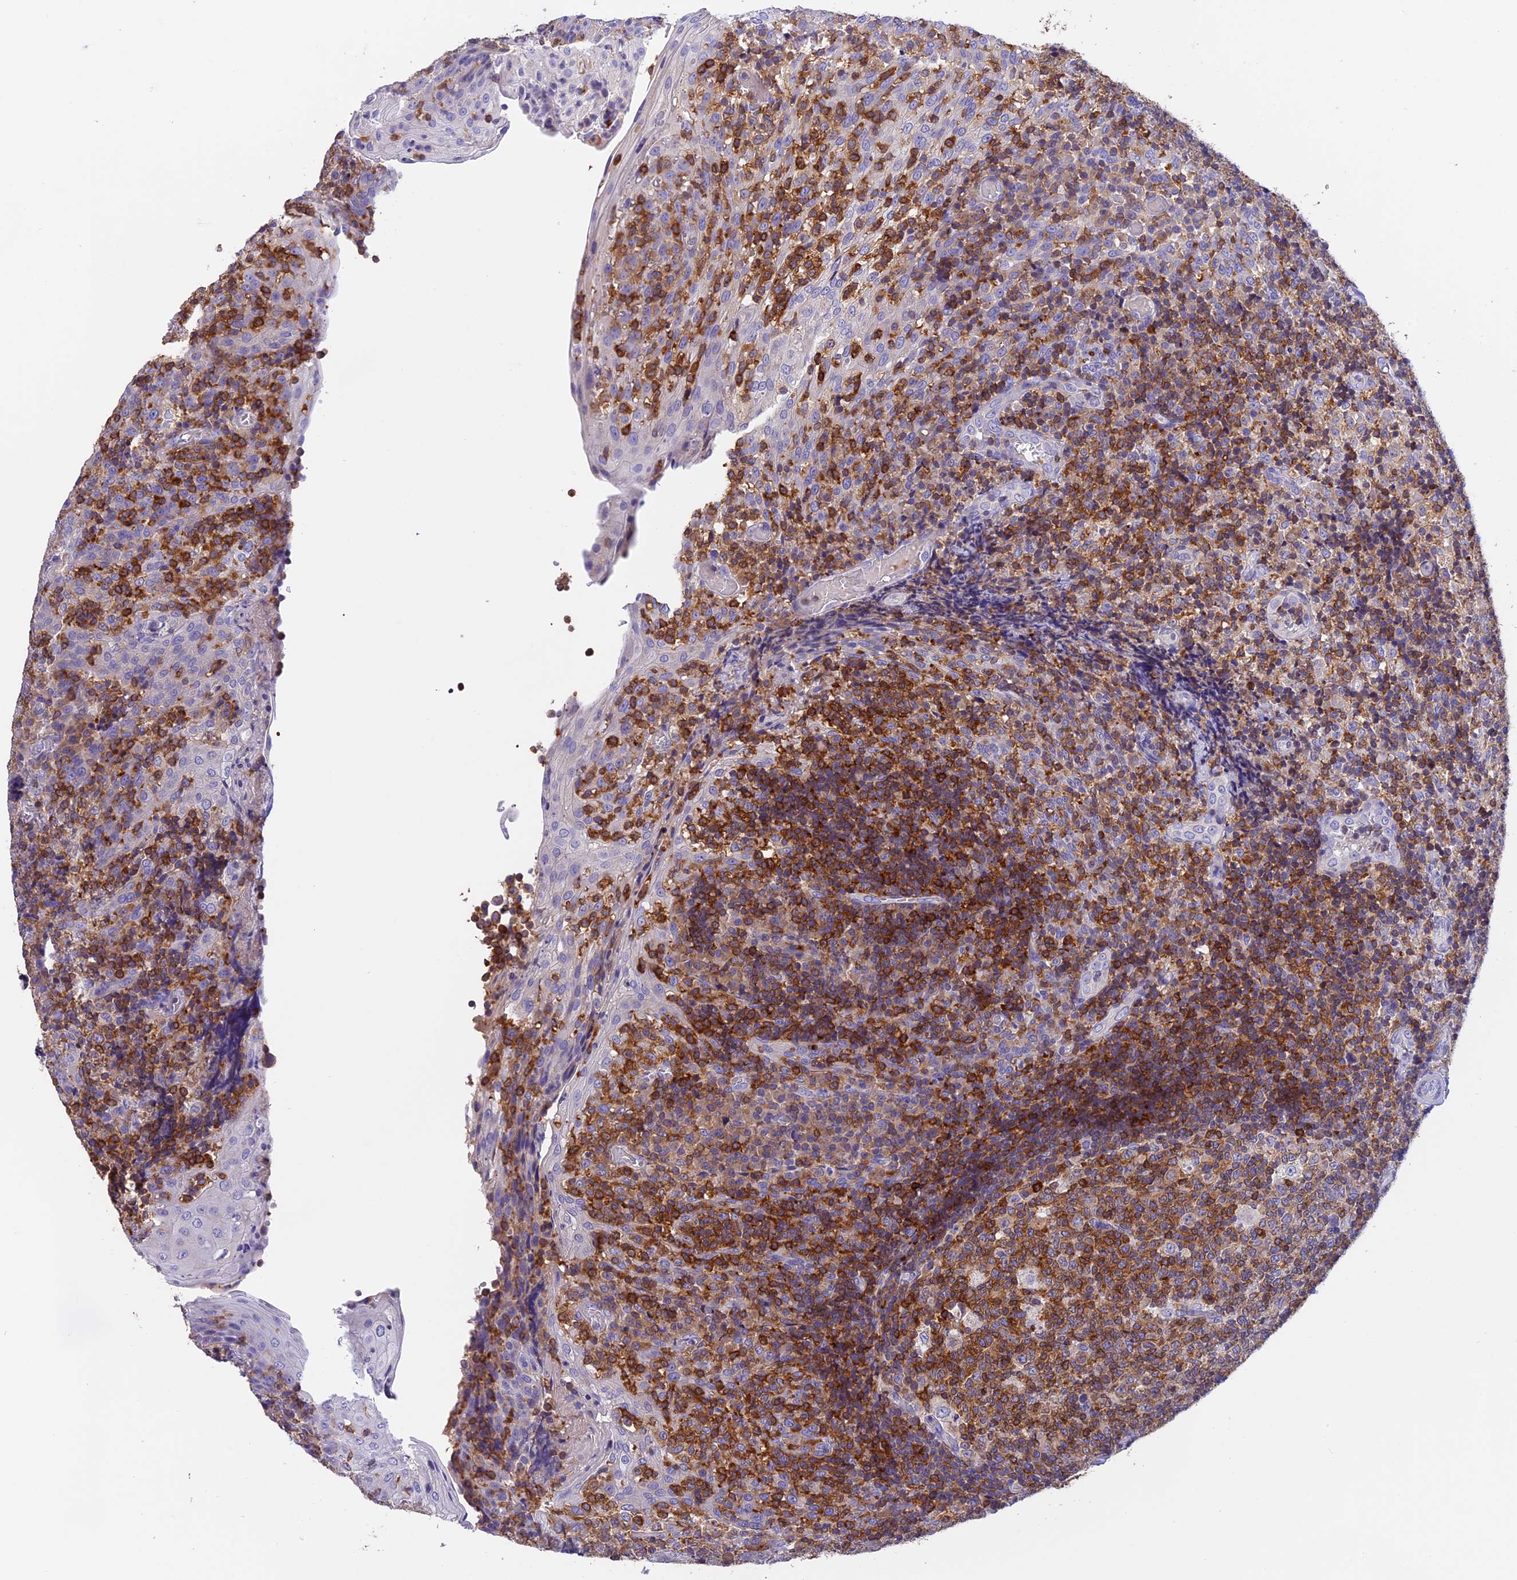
{"staining": {"intensity": "moderate", "quantity": "25%-75%", "location": "cytoplasmic/membranous"}, "tissue": "tonsil", "cell_type": "Germinal center cells", "image_type": "normal", "snomed": [{"axis": "morphology", "description": "Normal tissue, NOS"}, {"axis": "topography", "description": "Tonsil"}], "caption": "Tonsil stained with a brown dye displays moderate cytoplasmic/membranous positive expression in approximately 25%-75% of germinal center cells.", "gene": "LPXN", "patient": {"sex": "female", "age": 19}}